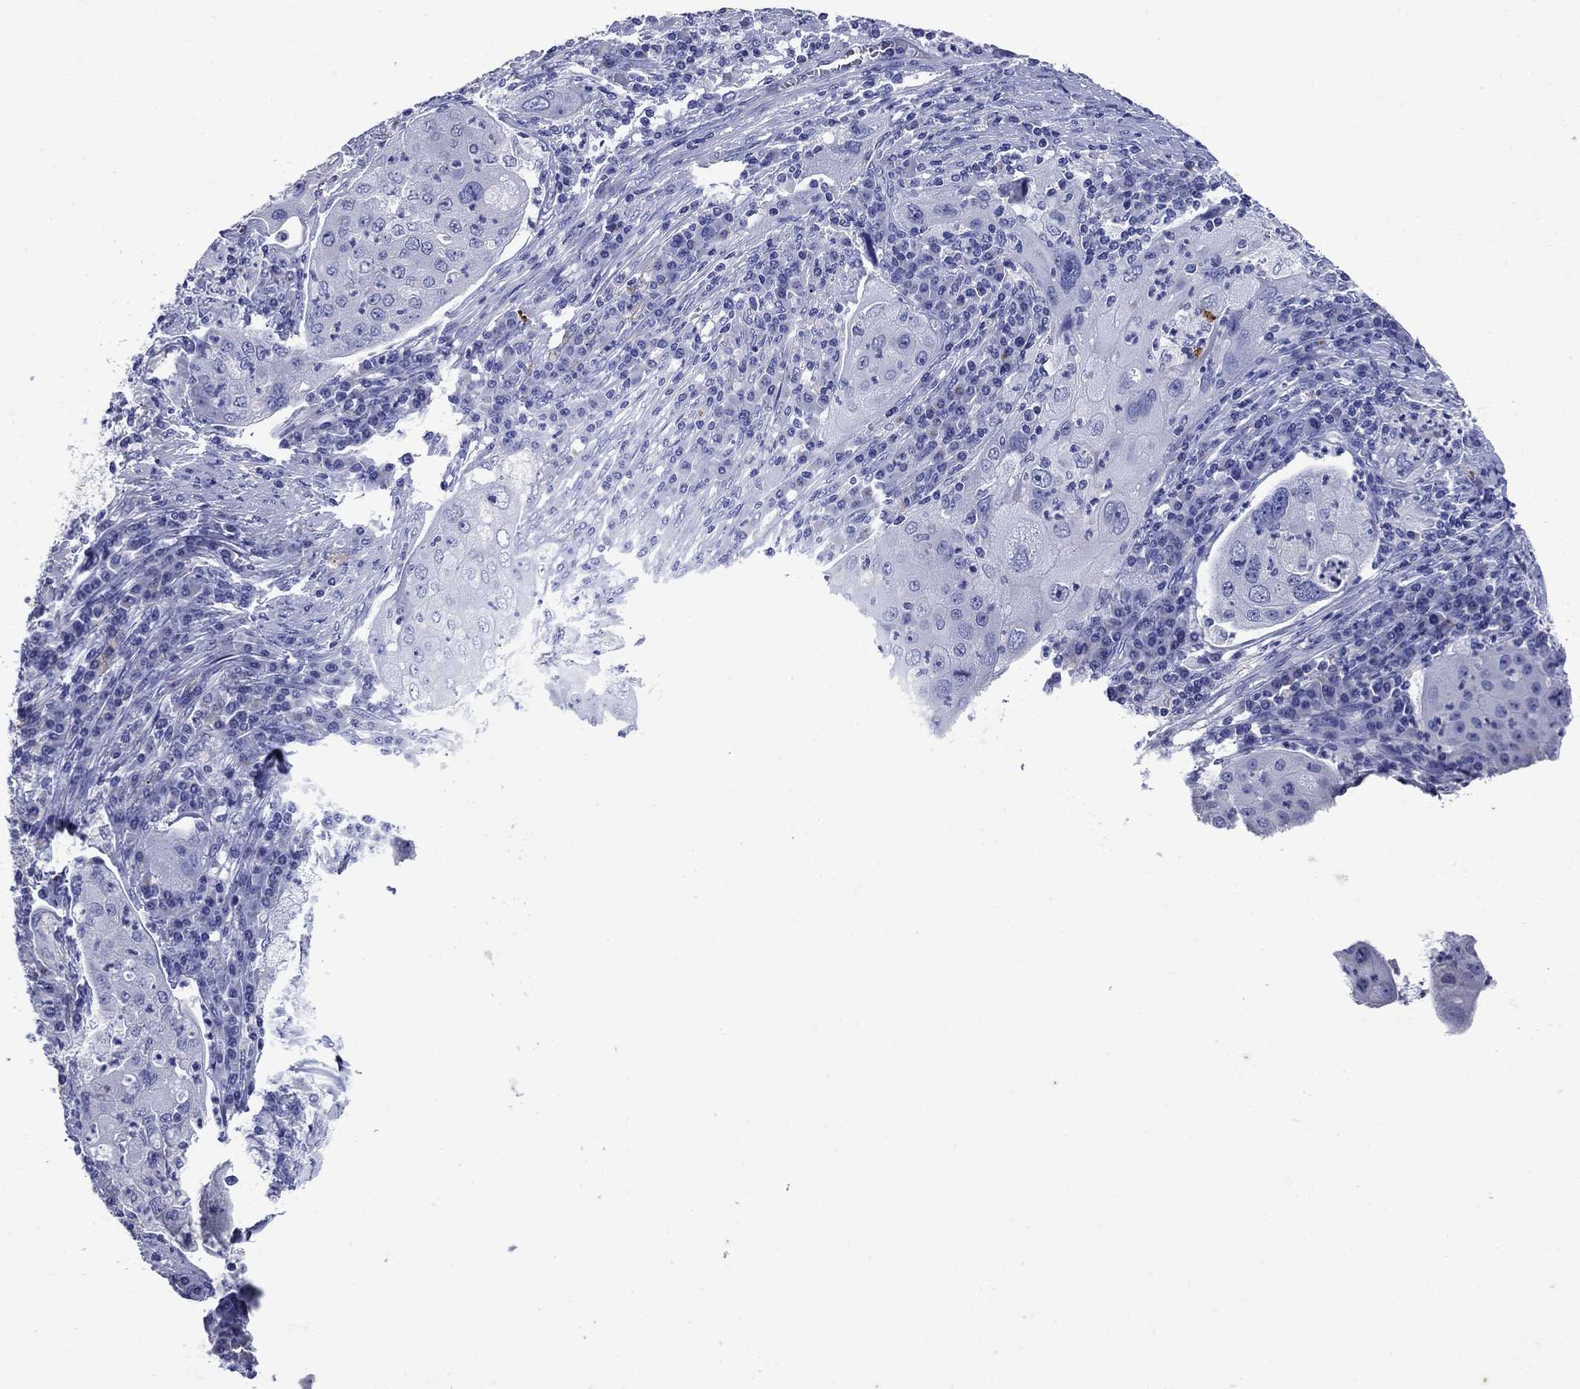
{"staining": {"intensity": "negative", "quantity": "none", "location": "none"}, "tissue": "lung cancer", "cell_type": "Tumor cells", "image_type": "cancer", "snomed": [{"axis": "morphology", "description": "Squamous cell carcinoma, NOS"}, {"axis": "topography", "description": "Lung"}], "caption": "IHC photomicrograph of human lung squamous cell carcinoma stained for a protein (brown), which exhibits no staining in tumor cells. (Stains: DAB (3,3'-diaminobenzidine) IHC with hematoxylin counter stain, Microscopy: brightfield microscopy at high magnification).", "gene": "CD1A", "patient": {"sex": "female", "age": 59}}